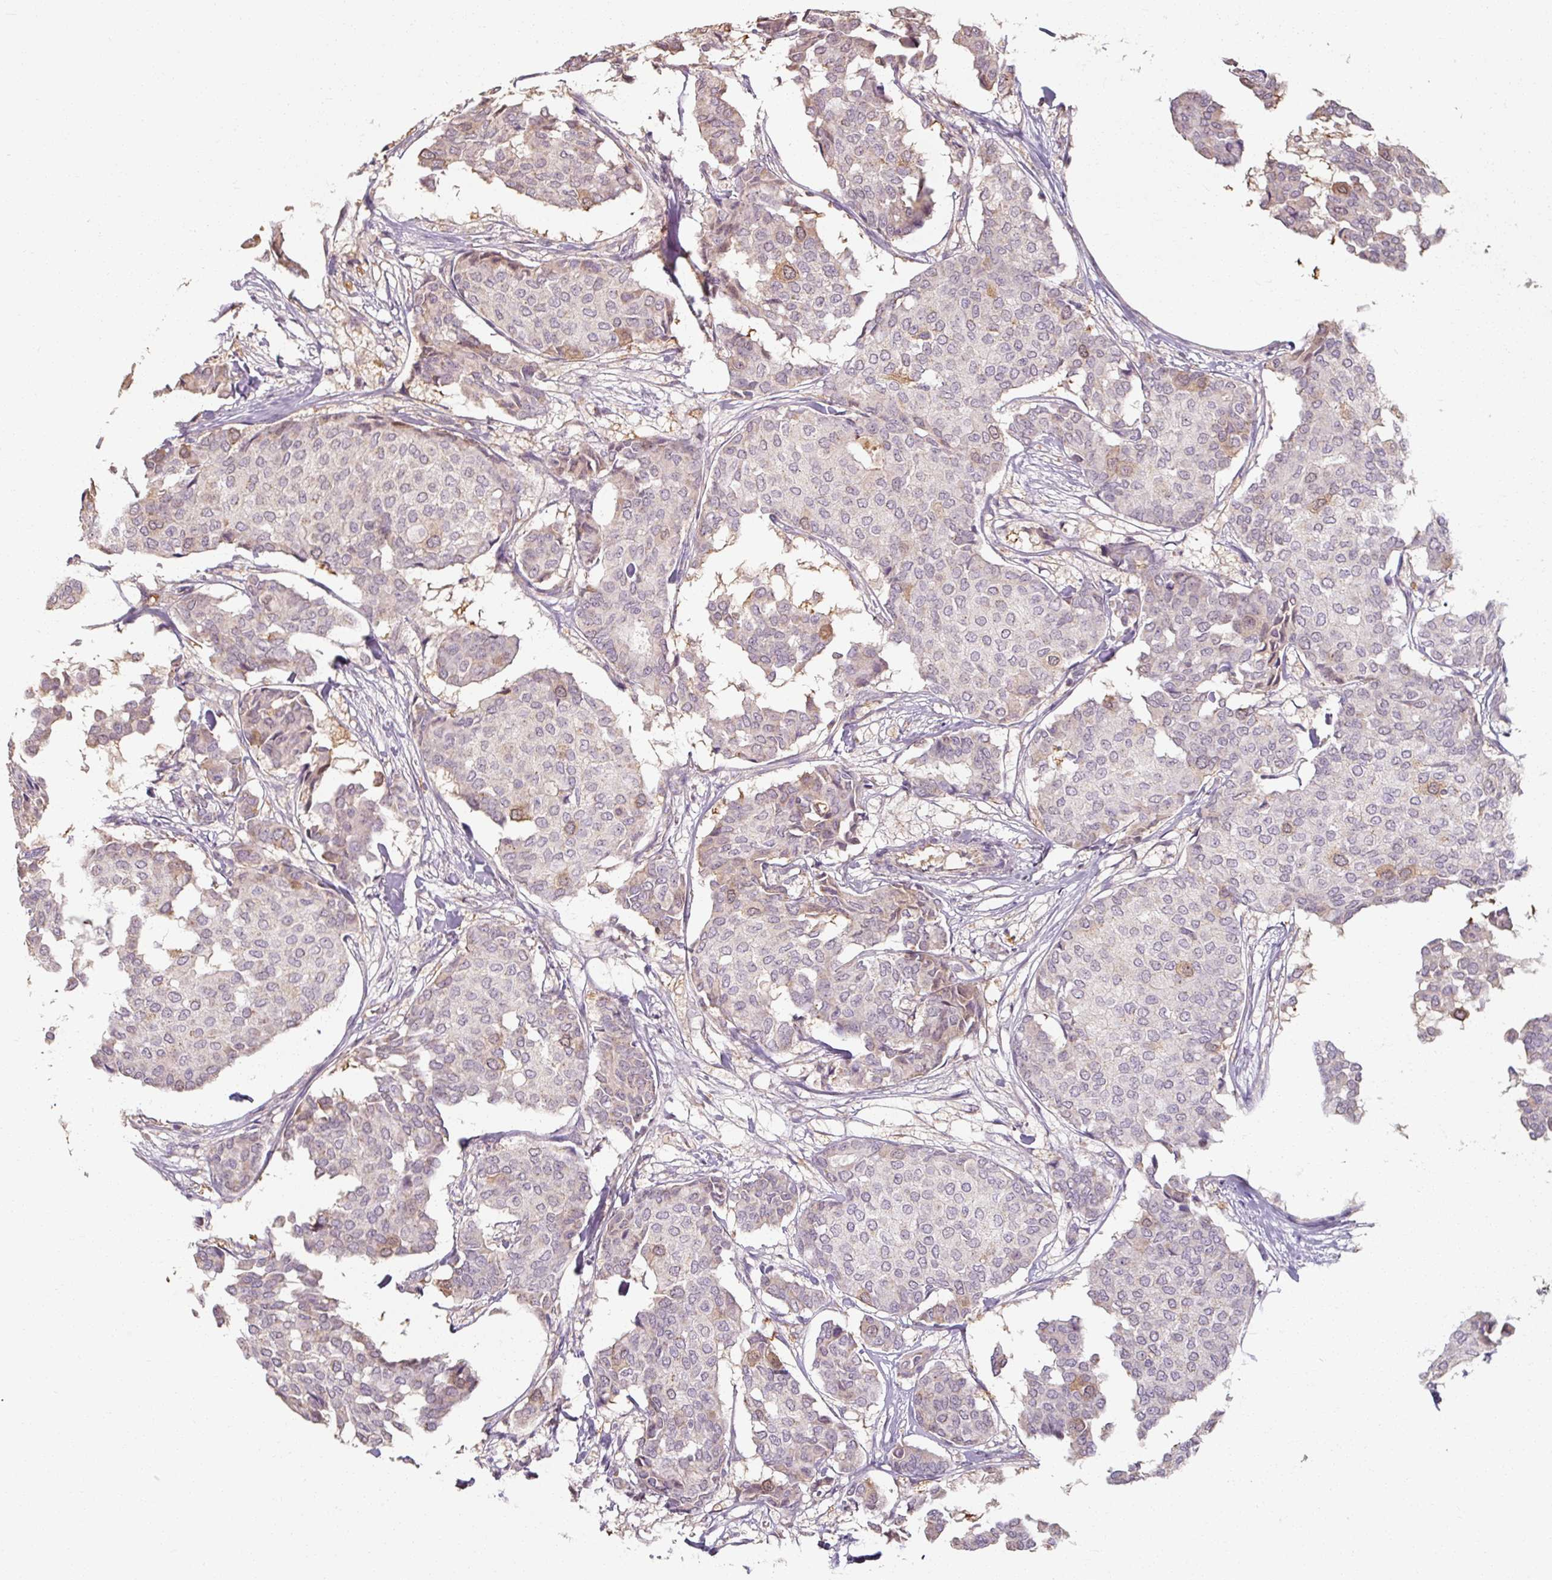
{"staining": {"intensity": "weak", "quantity": "<25%", "location": "cytoplasmic/membranous"}, "tissue": "breast cancer", "cell_type": "Tumor cells", "image_type": "cancer", "snomed": [{"axis": "morphology", "description": "Duct carcinoma"}, {"axis": "topography", "description": "Breast"}], "caption": "Tumor cells are negative for protein expression in human breast invasive ductal carcinoma. (IHC, brightfield microscopy, high magnification).", "gene": "TSEN54", "patient": {"sex": "female", "age": 75}}